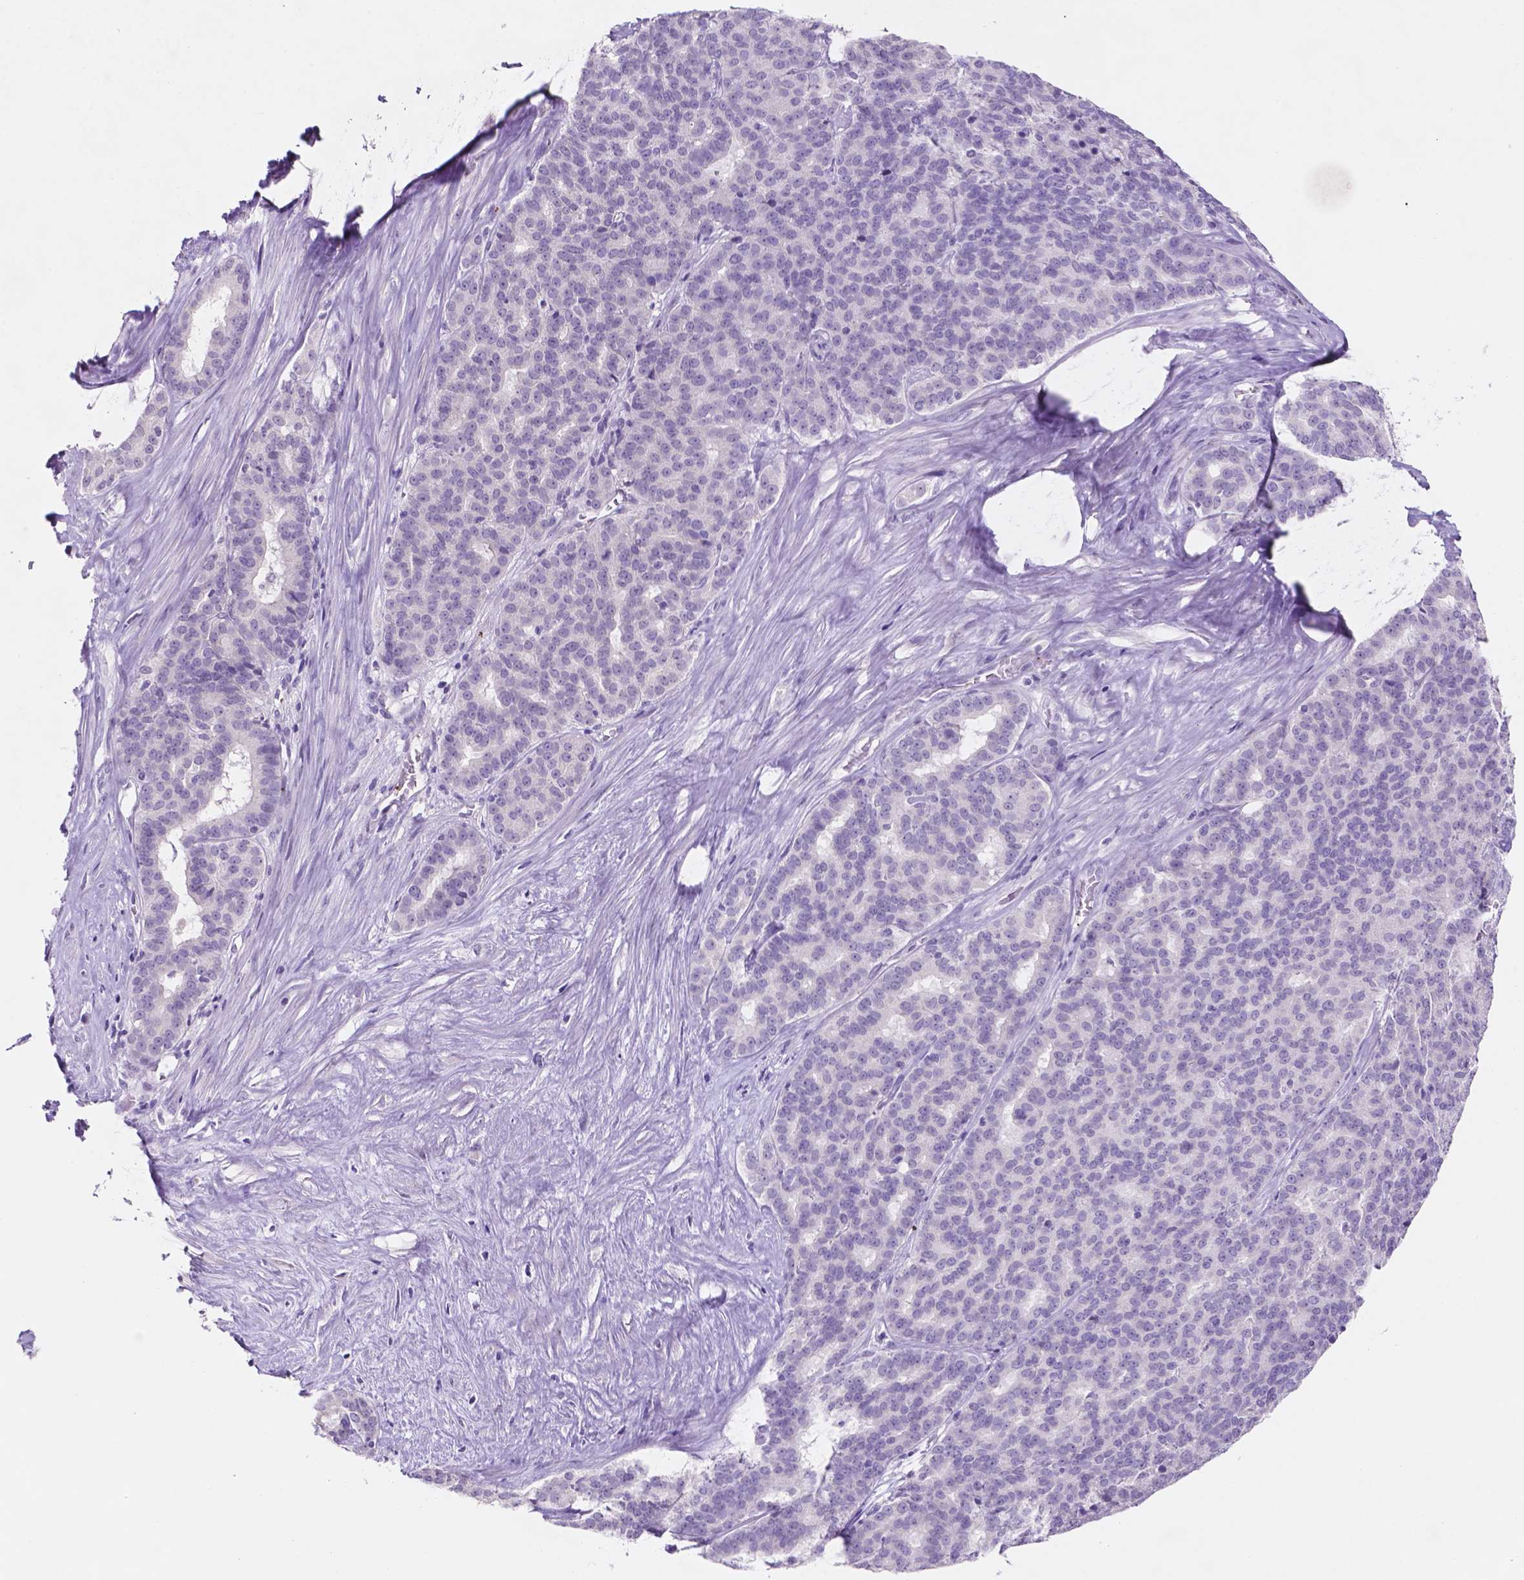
{"staining": {"intensity": "negative", "quantity": "none", "location": "none"}, "tissue": "liver cancer", "cell_type": "Tumor cells", "image_type": "cancer", "snomed": [{"axis": "morphology", "description": "Cholangiocarcinoma"}, {"axis": "topography", "description": "Liver"}], "caption": "Photomicrograph shows no significant protein expression in tumor cells of cholangiocarcinoma (liver). (Stains: DAB immunohistochemistry (IHC) with hematoxylin counter stain, Microscopy: brightfield microscopy at high magnification).", "gene": "EBLN2", "patient": {"sex": "female", "age": 47}}